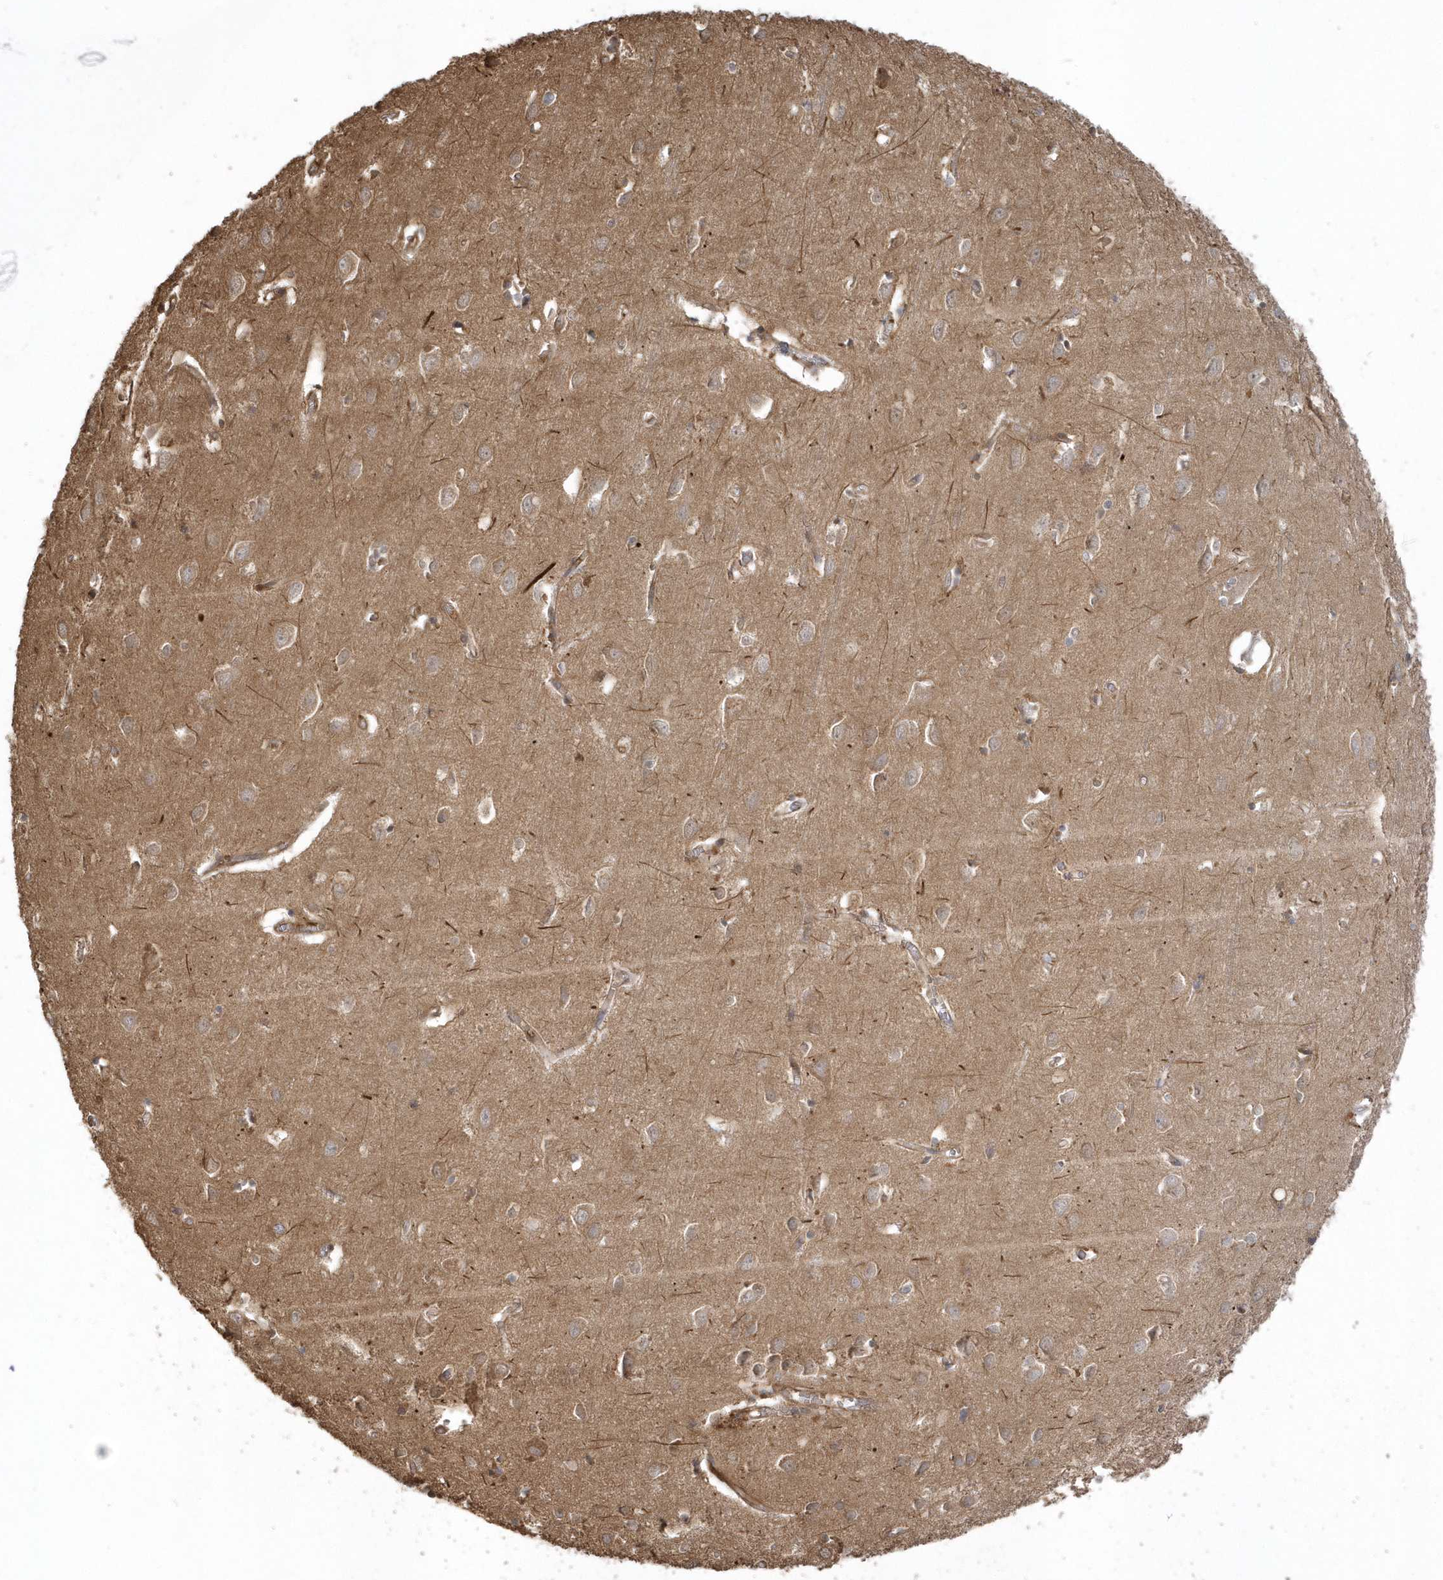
{"staining": {"intensity": "moderate", "quantity": ">75%", "location": "cytoplasmic/membranous"}, "tissue": "cerebral cortex", "cell_type": "Endothelial cells", "image_type": "normal", "snomed": [{"axis": "morphology", "description": "Normal tissue, NOS"}, {"axis": "topography", "description": "Cerebral cortex"}], "caption": "Human cerebral cortex stained with a brown dye exhibits moderate cytoplasmic/membranous positive positivity in about >75% of endothelial cells.", "gene": "HNMT", "patient": {"sex": "female", "age": 64}}